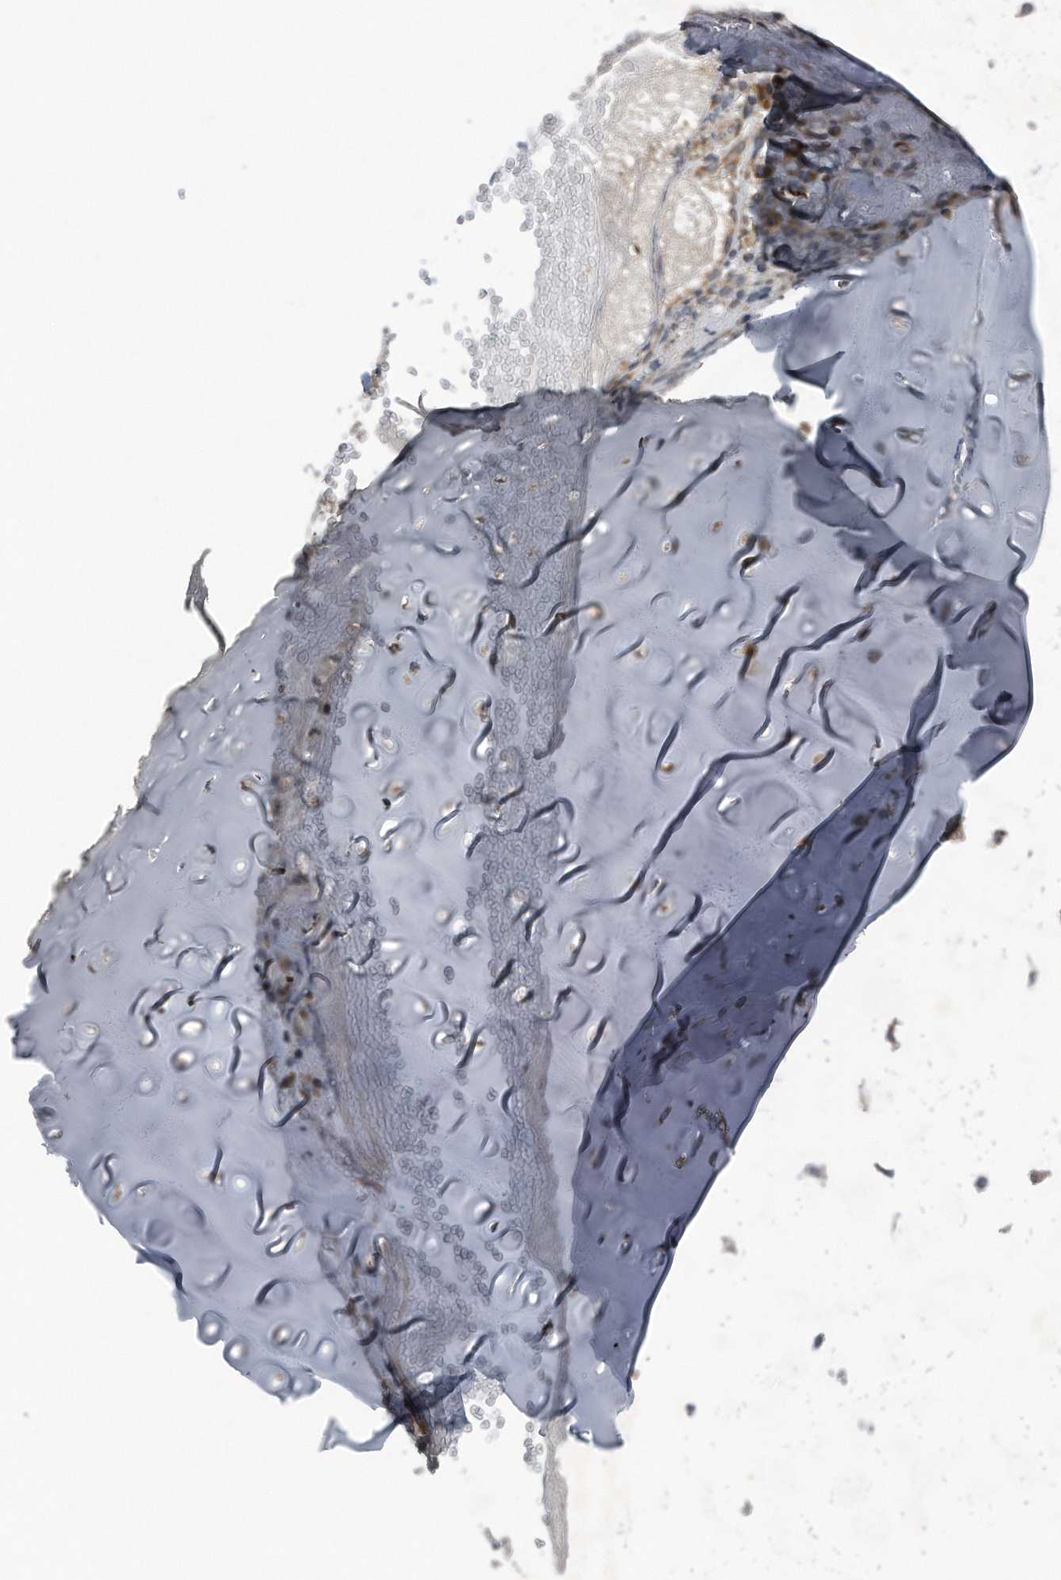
{"staining": {"intensity": "weak", "quantity": "25%-75%", "location": "cytoplasmic/membranous"}, "tissue": "soft tissue", "cell_type": "Chondrocytes", "image_type": "normal", "snomed": [{"axis": "morphology", "description": "Normal tissue, NOS"}, {"axis": "morphology", "description": "Basal cell carcinoma"}, {"axis": "topography", "description": "Cartilage tissue"}, {"axis": "topography", "description": "Nasopharynx"}, {"axis": "topography", "description": "Oral tissue"}], "caption": "Unremarkable soft tissue shows weak cytoplasmic/membranous expression in about 25%-75% of chondrocytes.", "gene": "LYRM4", "patient": {"sex": "female", "age": 77}}